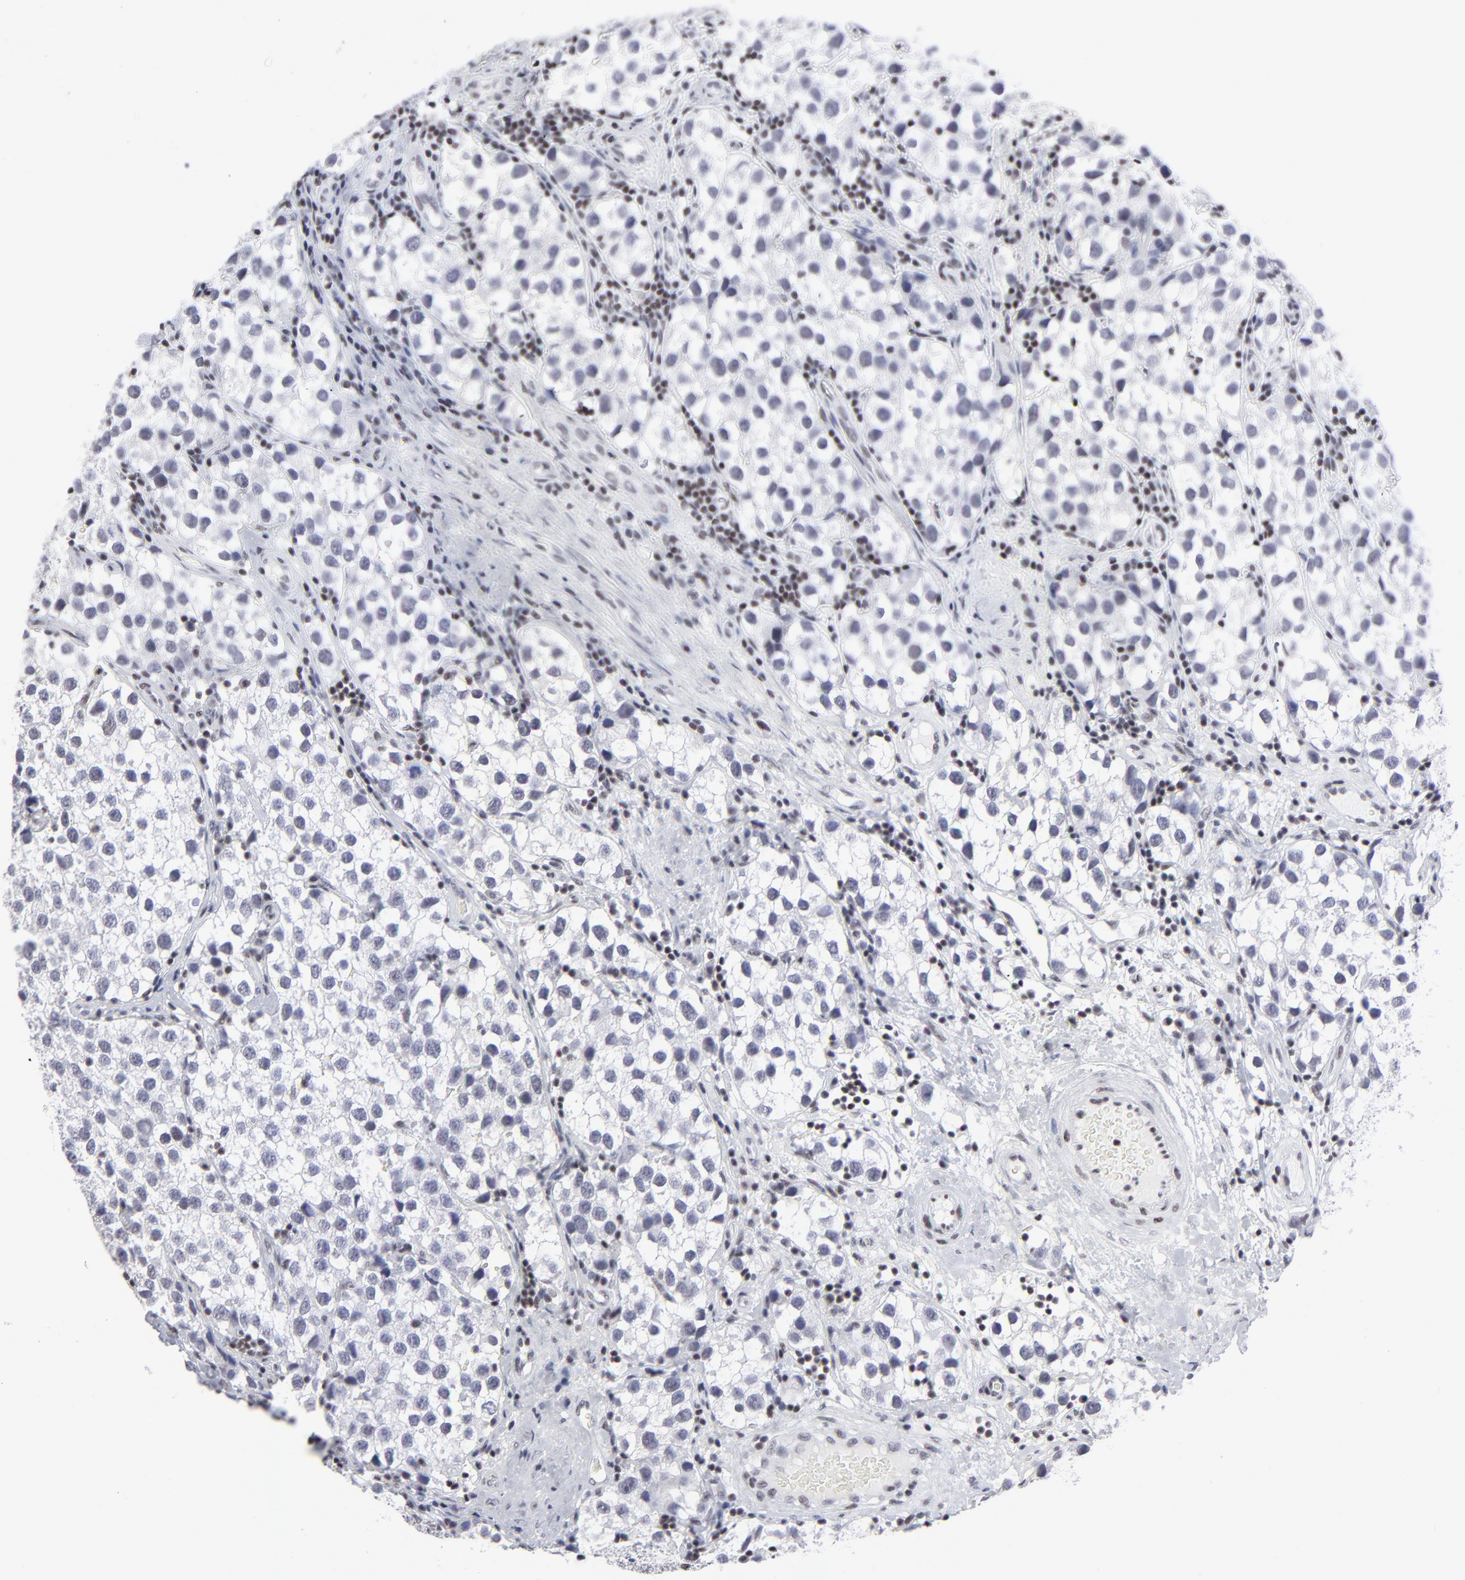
{"staining": {"intensity": "negative", "quantity": "none", "location": "none"}, "tissue": "testis cancer", "cell_type": "Tumor cells", "image_type": "cancer", "snomed": [{"axis": "morphology", "description": "Seminoma, NOS"}, {"axis": "topography", "description": "Testis"}], "caption": "There is no significant staining in tumor cells of seminoma (testis).", "gene": "SP2", "patient": {"sex": "male", "age": 39}}